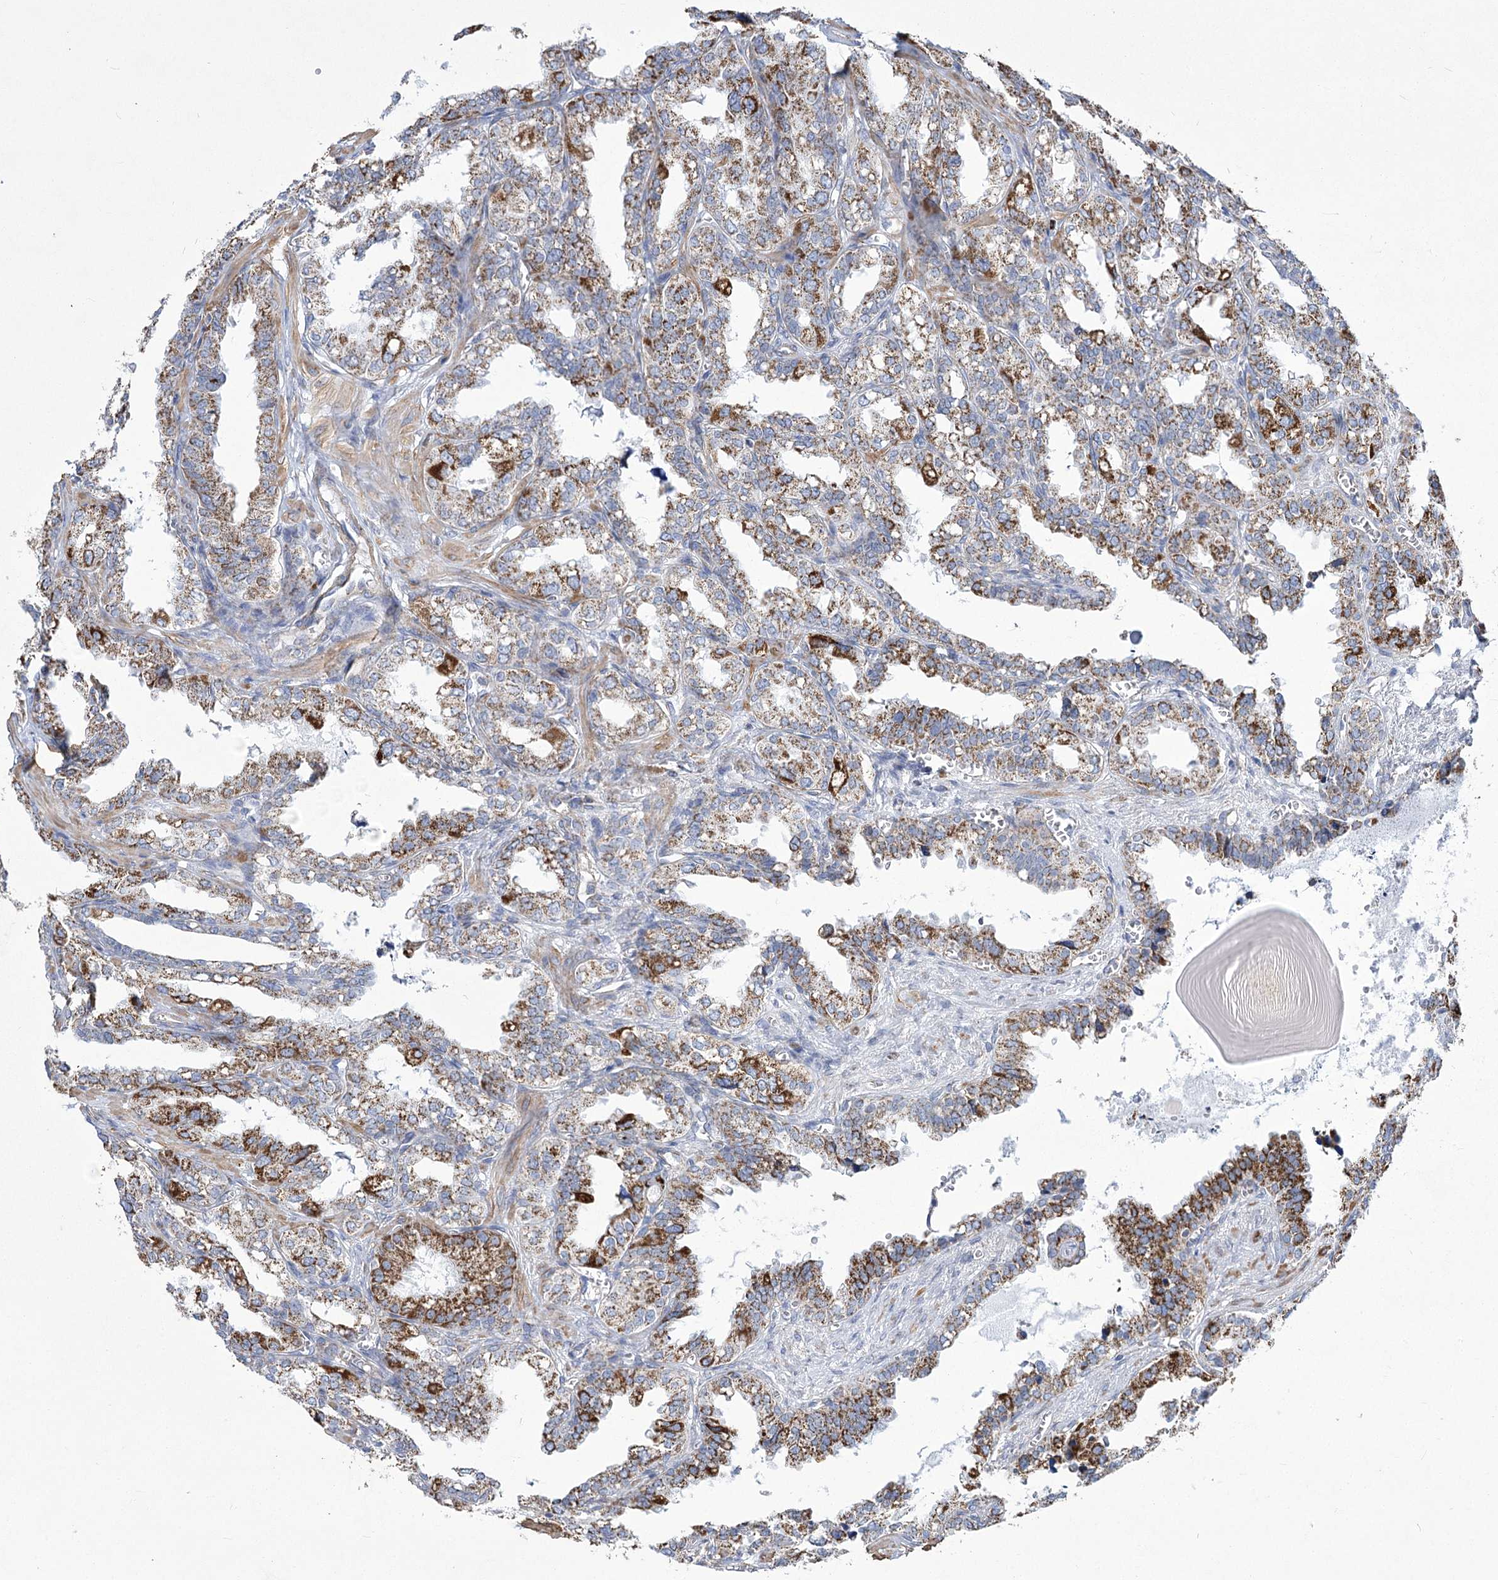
{"staining": {"intensity": "strong", "quantity": "25%-75%", "location": "cytoplasmic/membranous"}, "tissue": "seminal vesicle", "cell_type": "Glandular cells", "image_type": "normal", "snomed": [{"axis": "morphology", "description": "Normal tissue, NOS"}, {"axis": "topography", "description": "Prostate"}, {"axis": "topography", "description": "Seminal veicle"}], "caption": "Protein expression analysis of unremarkable human seminal vesicle reveals strong cytoplasmic/membranous staining in about 25%-75% of glandular cells. Immunohistochemistry stains the protein in brown and the nuclei are stained blue.", "gene": "PDHB", "patient": {"sex": "male", "age": 51}}